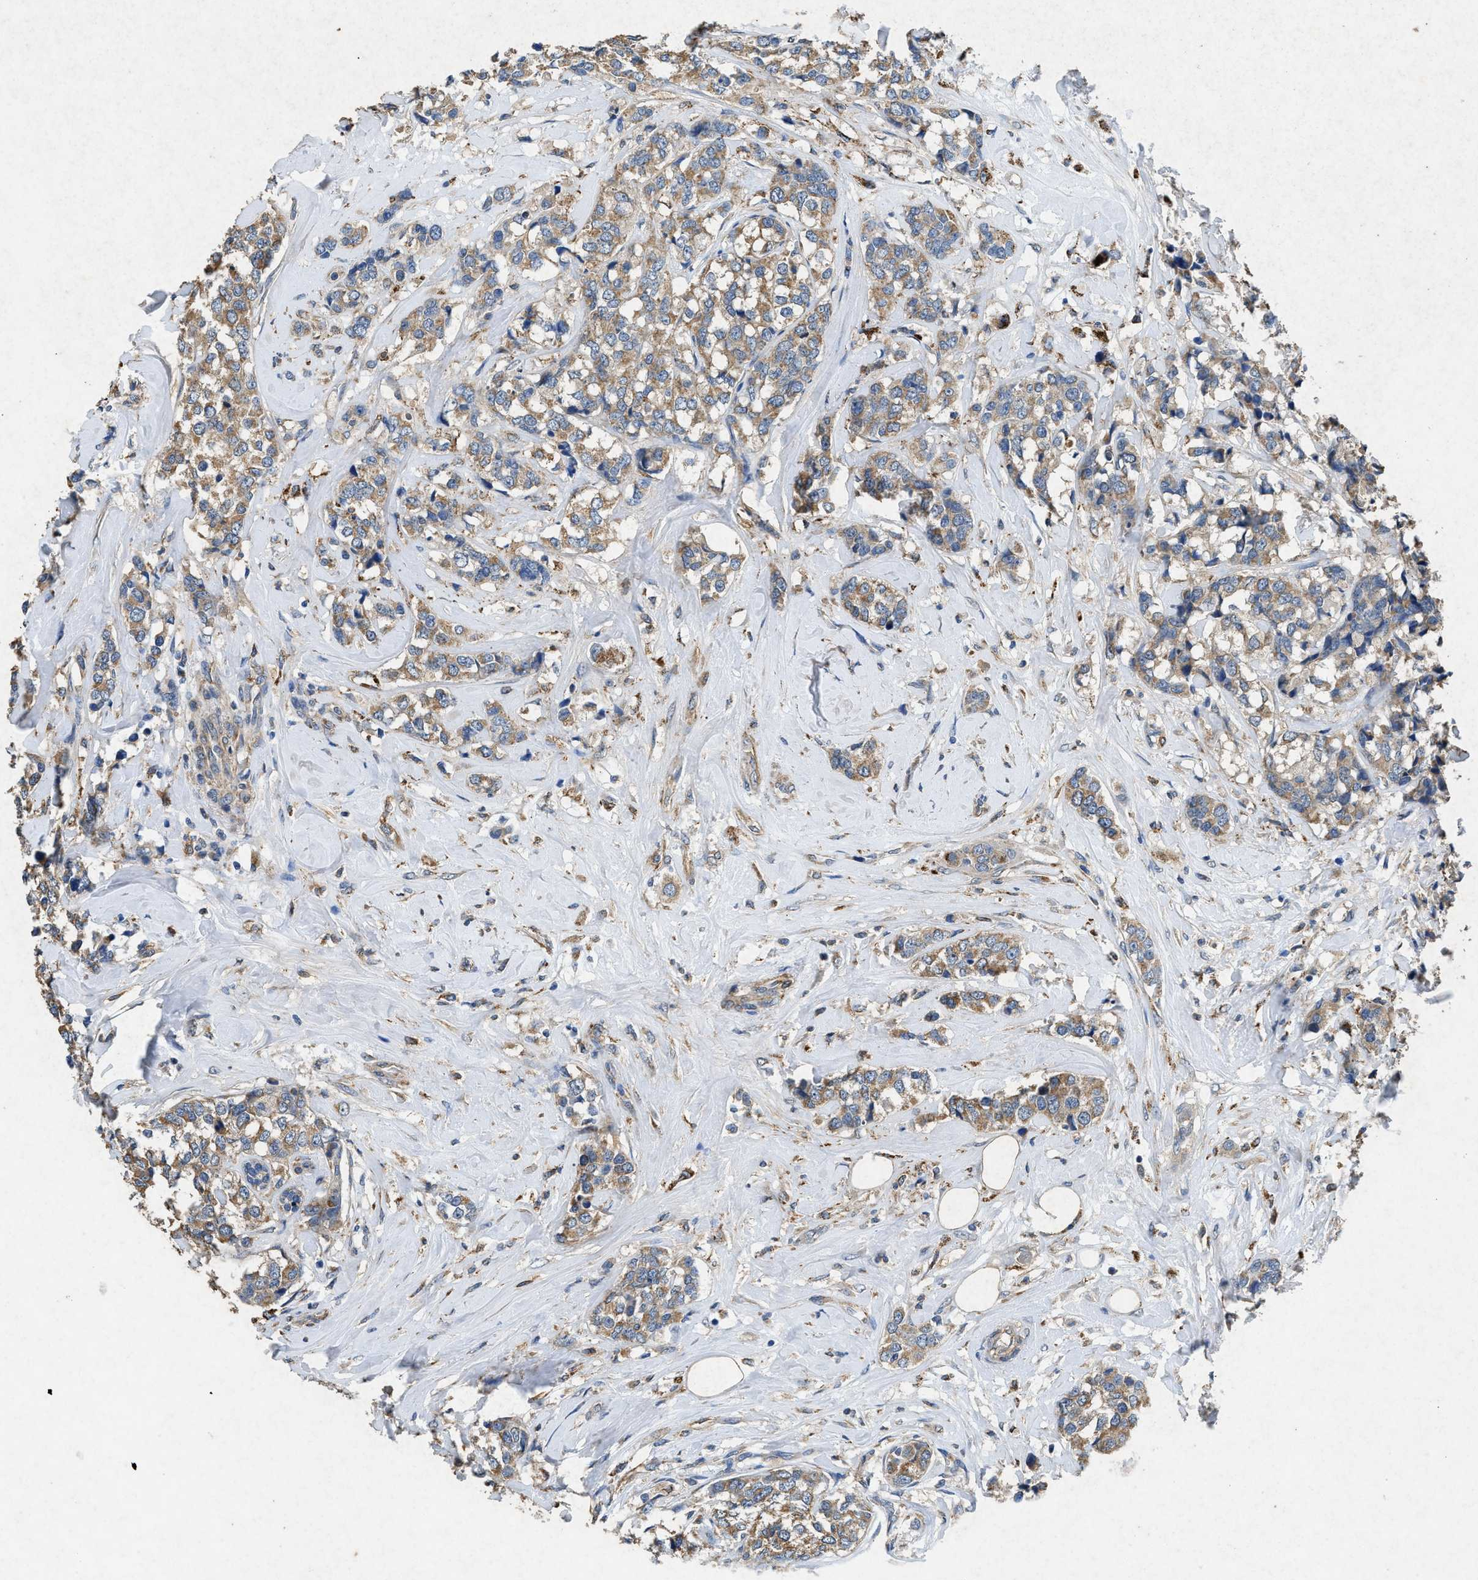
{"staining": {"intensity": "moderate", "quantity": ">75%", "location": "cytoplasmic/membranous"}, "tissue": "breast cancer", "cell_type": "Tumor cells", "image_type": "cancer", "snomed": [{"axis": "morphology", "description": "Lobular carcinoma"}, {"axis": "topography", "description": "Breast"}], "caption": "Immunohistochemistry micrograph of human lobular carcinoma (breast) stained for a protein (brown), which reveals medium levels of moderate cytoplasmic/membranous positivity in approximately >75% of tumor cells.", "gene": "CDK15", "patient": {"sex": "female", "age": 59}}